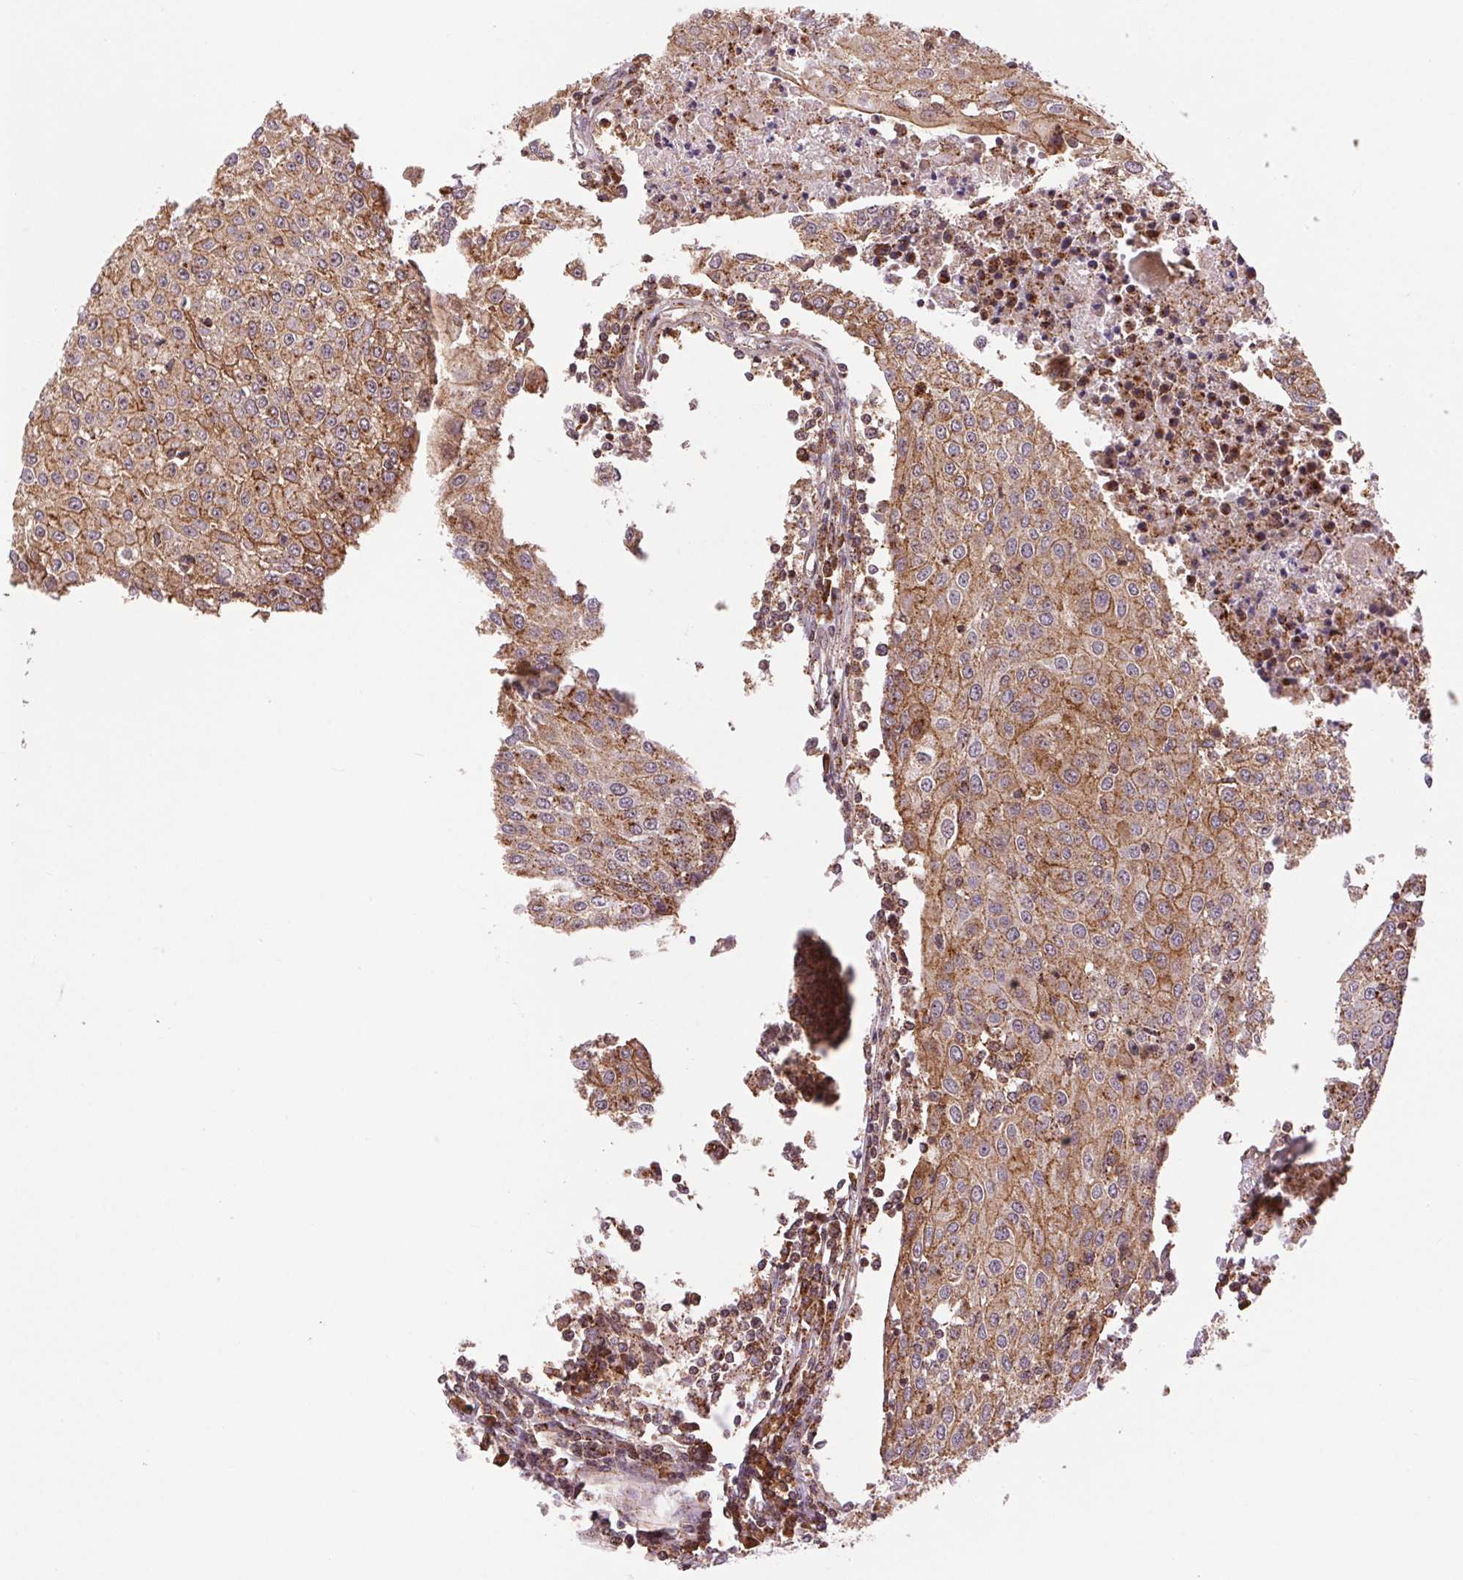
{"staining": {"intensity": "moderate", "quantity": ">75%", "location": "cytoplasmic/membranous"}, "tissue": "urothelial cancer", "cell_type": "Tumor cells", "image_type": "cancer", "snomed": [{"axis": "morphology", "description": "Urothelial carcinoma, High grade"}, {"axis": "topography", "description": "Urinary bladder"}], "caption": "Protein analysis of urothelial carcinoma (high-grade) tissue displays moderate cytoplasmic/membranous staining in approximately >75% of tumor cells.", "gene": "CHMP4B", "patient": {"sex": "female", "age": 85}}